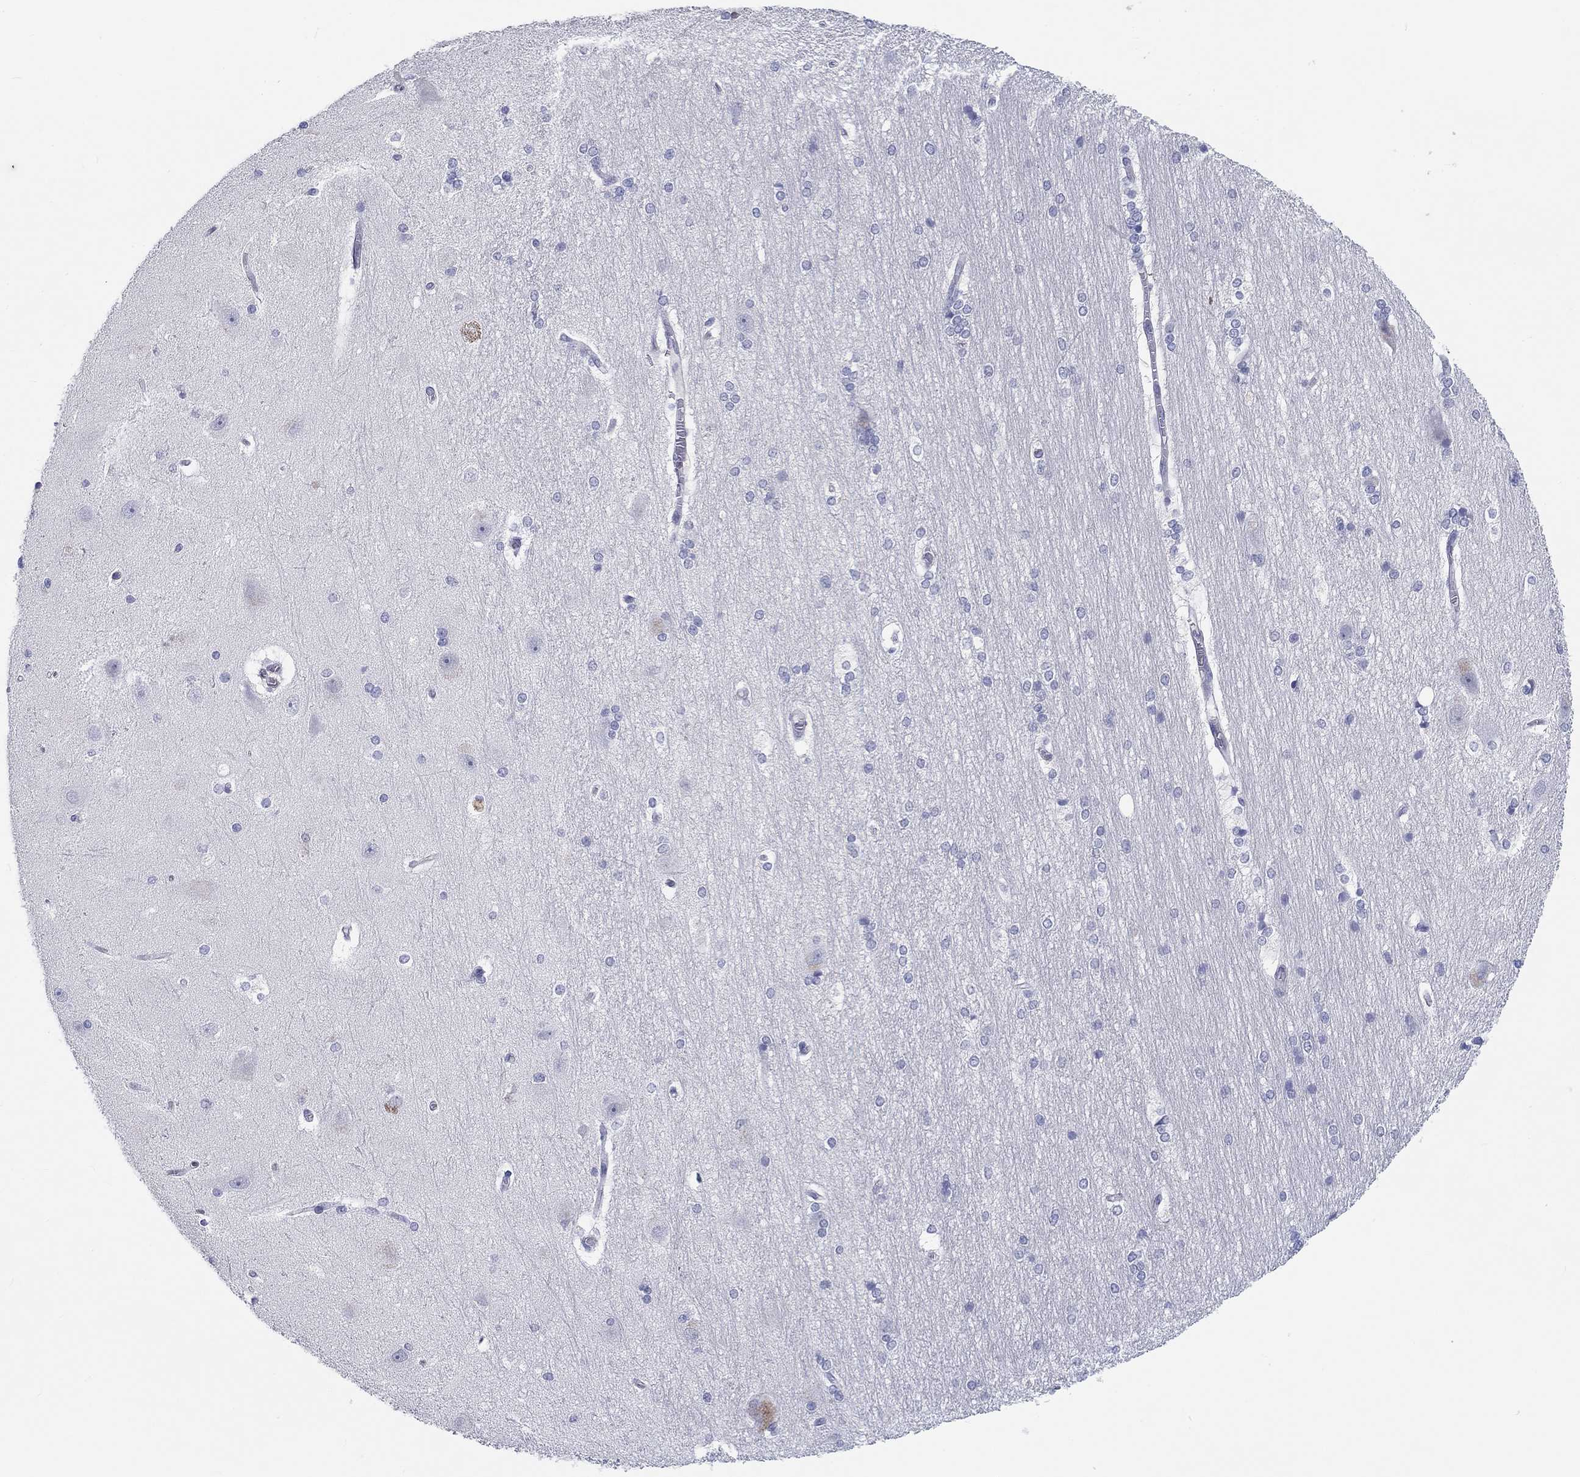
{"staining": {"intensity": "negative", "quantity": "none", "location": "none"}, "tissue": "hippocampus", "cell_type": "Glial cells", "image_type": "normal", "snomed": [{"axis": "morphology", "description": "Normal tissue, NOS"}, {"axis": "topography", "description": "Cerebral cortex"}, {"axis": "topography", "description": "Hippocampus"}], "caption": "The photomicrograph reveals no staining of glial cells in benign hippocampus. (DAB immunohistochemistry visualized using brightfield microscopy, high magnification).", "gene": "CRYGD", "patient": {"sex": "female", "age": 19}}